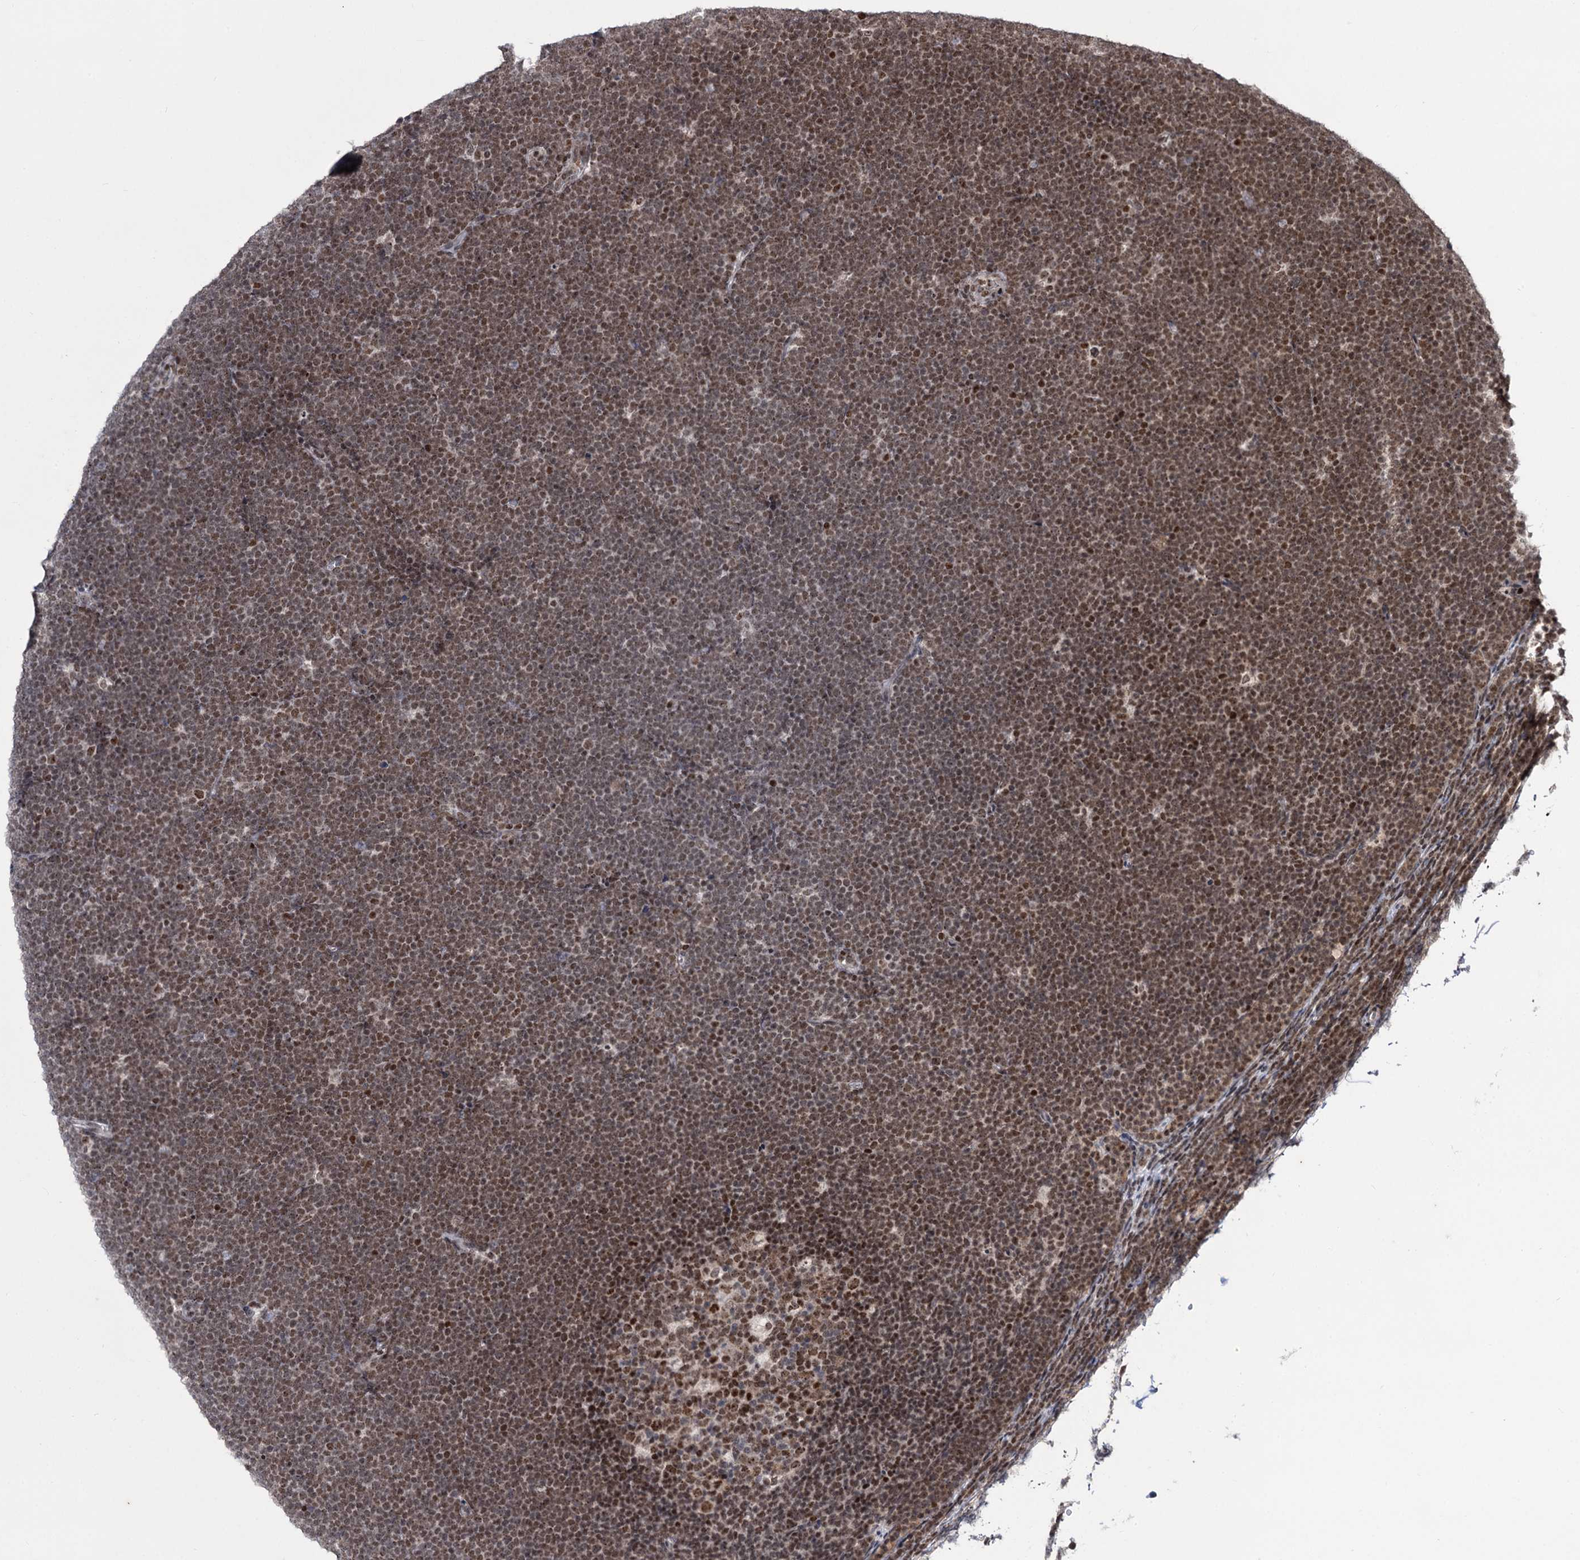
{"staining": {"intensity": "moderate", "quantity": ">75%", "location": "cytoplasmic/membranous,nuclear"}, "tissue": "lymphoma", "cell_type": "Tumor cells", "image_type": "cancer", "snomed": [{"axis": "morphology", "description": "Malignant lymphoma, non-Hodgkin's type, High grade"}, {"axis": "topography", "description": "Lymph node"}], "caption": "Protein staining reveals moderate cytoplasmic/membranous and nuclear staining in about >75% of tumor cells in lymphoma. (DAB (3,3'-diaminobenzidine) IHC, brown staining for protein, blue staining for nuclei).", "gene": "SMCHD1", "patient": {"sex": "male", "age": 13}}